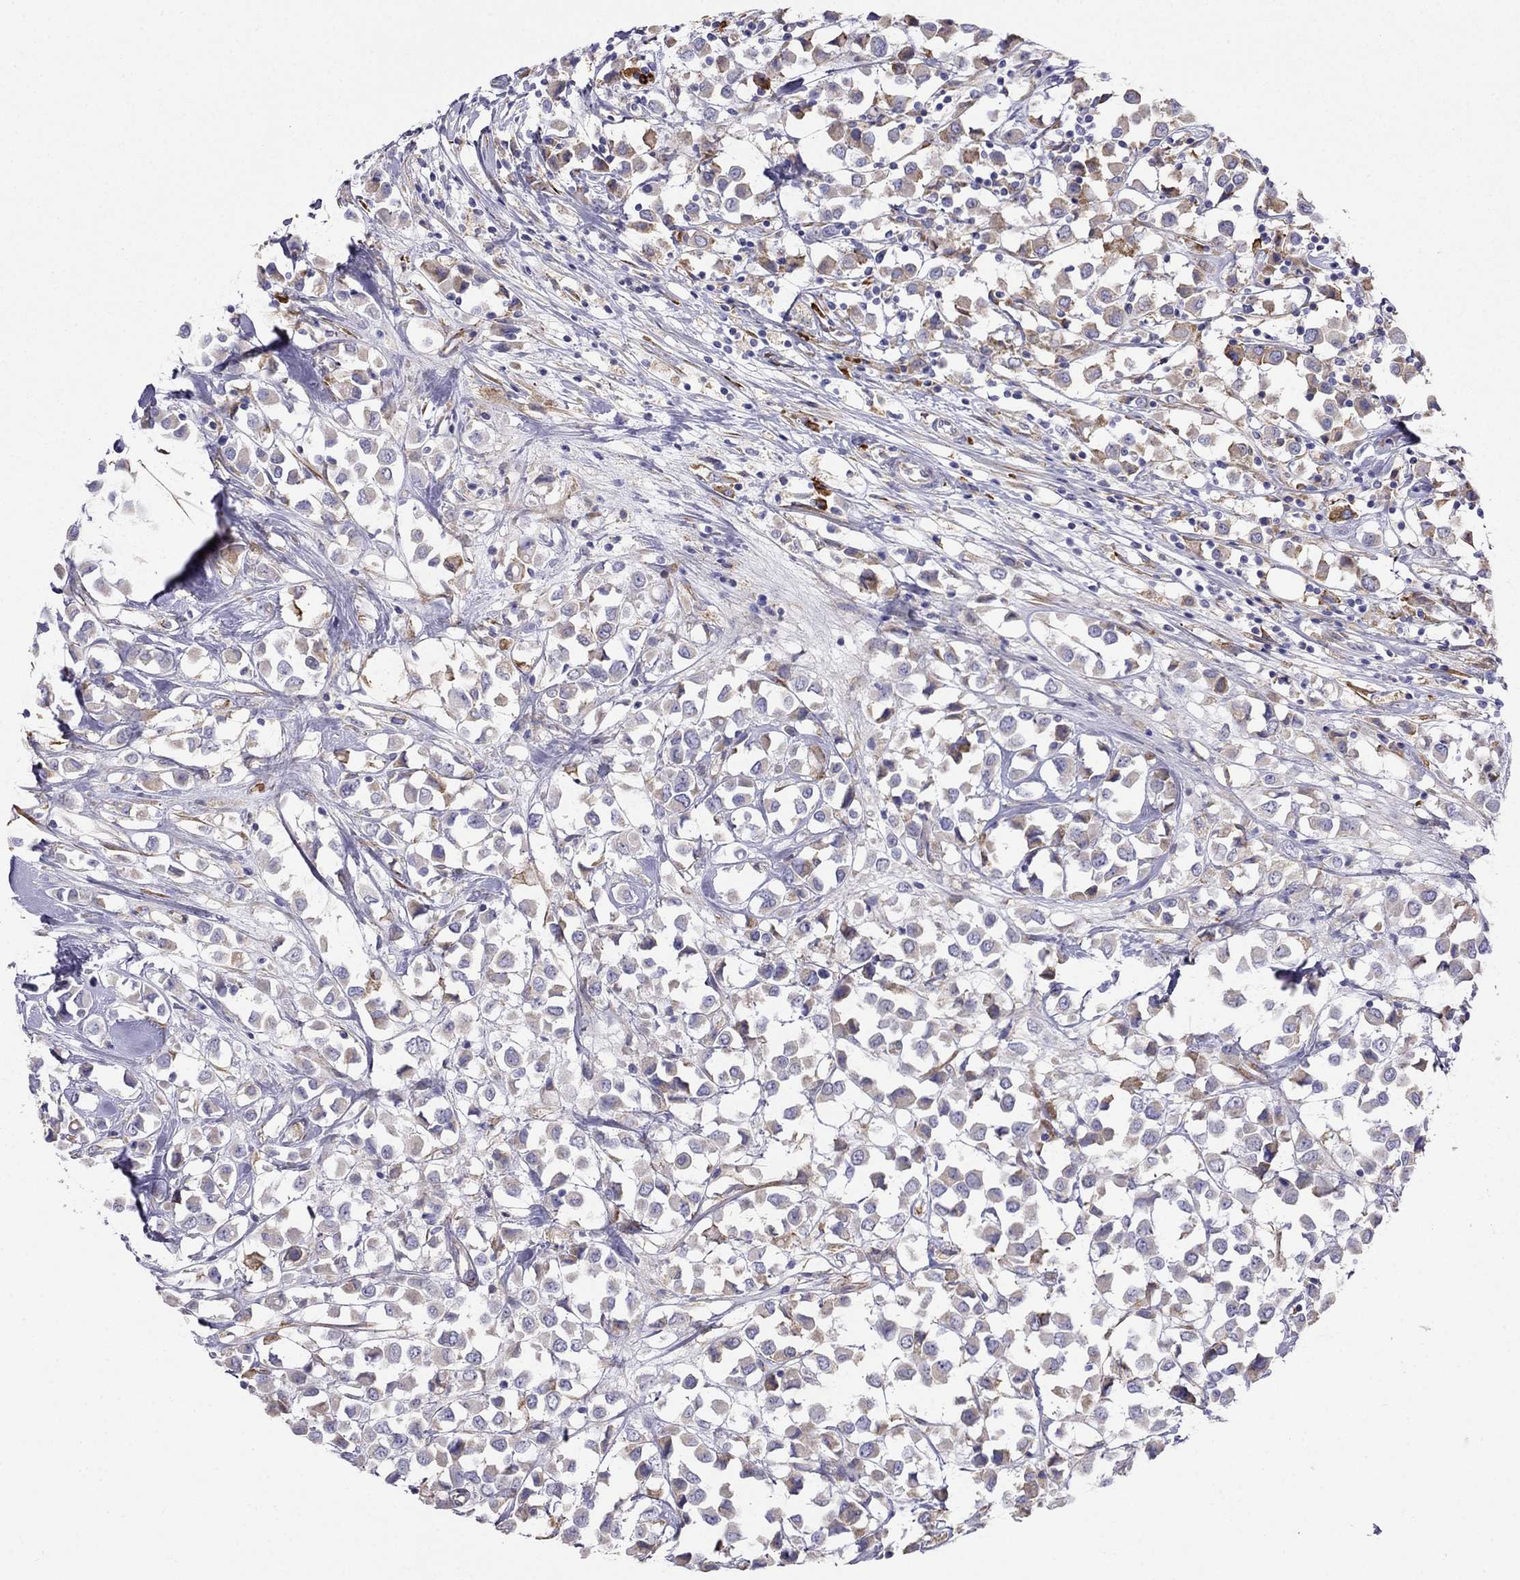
{"staining": {"intensity": "weak", "quantity": "<25%", "location": "cytoplasmic/membranous"}, "tissue": "breast cancer", "cell_type": "Tumor cells", "image_type": "cancer", "snomed": [{"axis": "morphology", "description": "Duct carcinoma"}, {"axis": "topography", "description": "Breast"}], "caption": "Immunohistochemistry (IHC) photomicrograph of neoplastic tissue: breast invasive ductal carcinoma stained with DAB exhibits no significant protein positivity in tumor cells.", "gene": "LONRF2", "patient": {"sex": "female", "age": 61}}